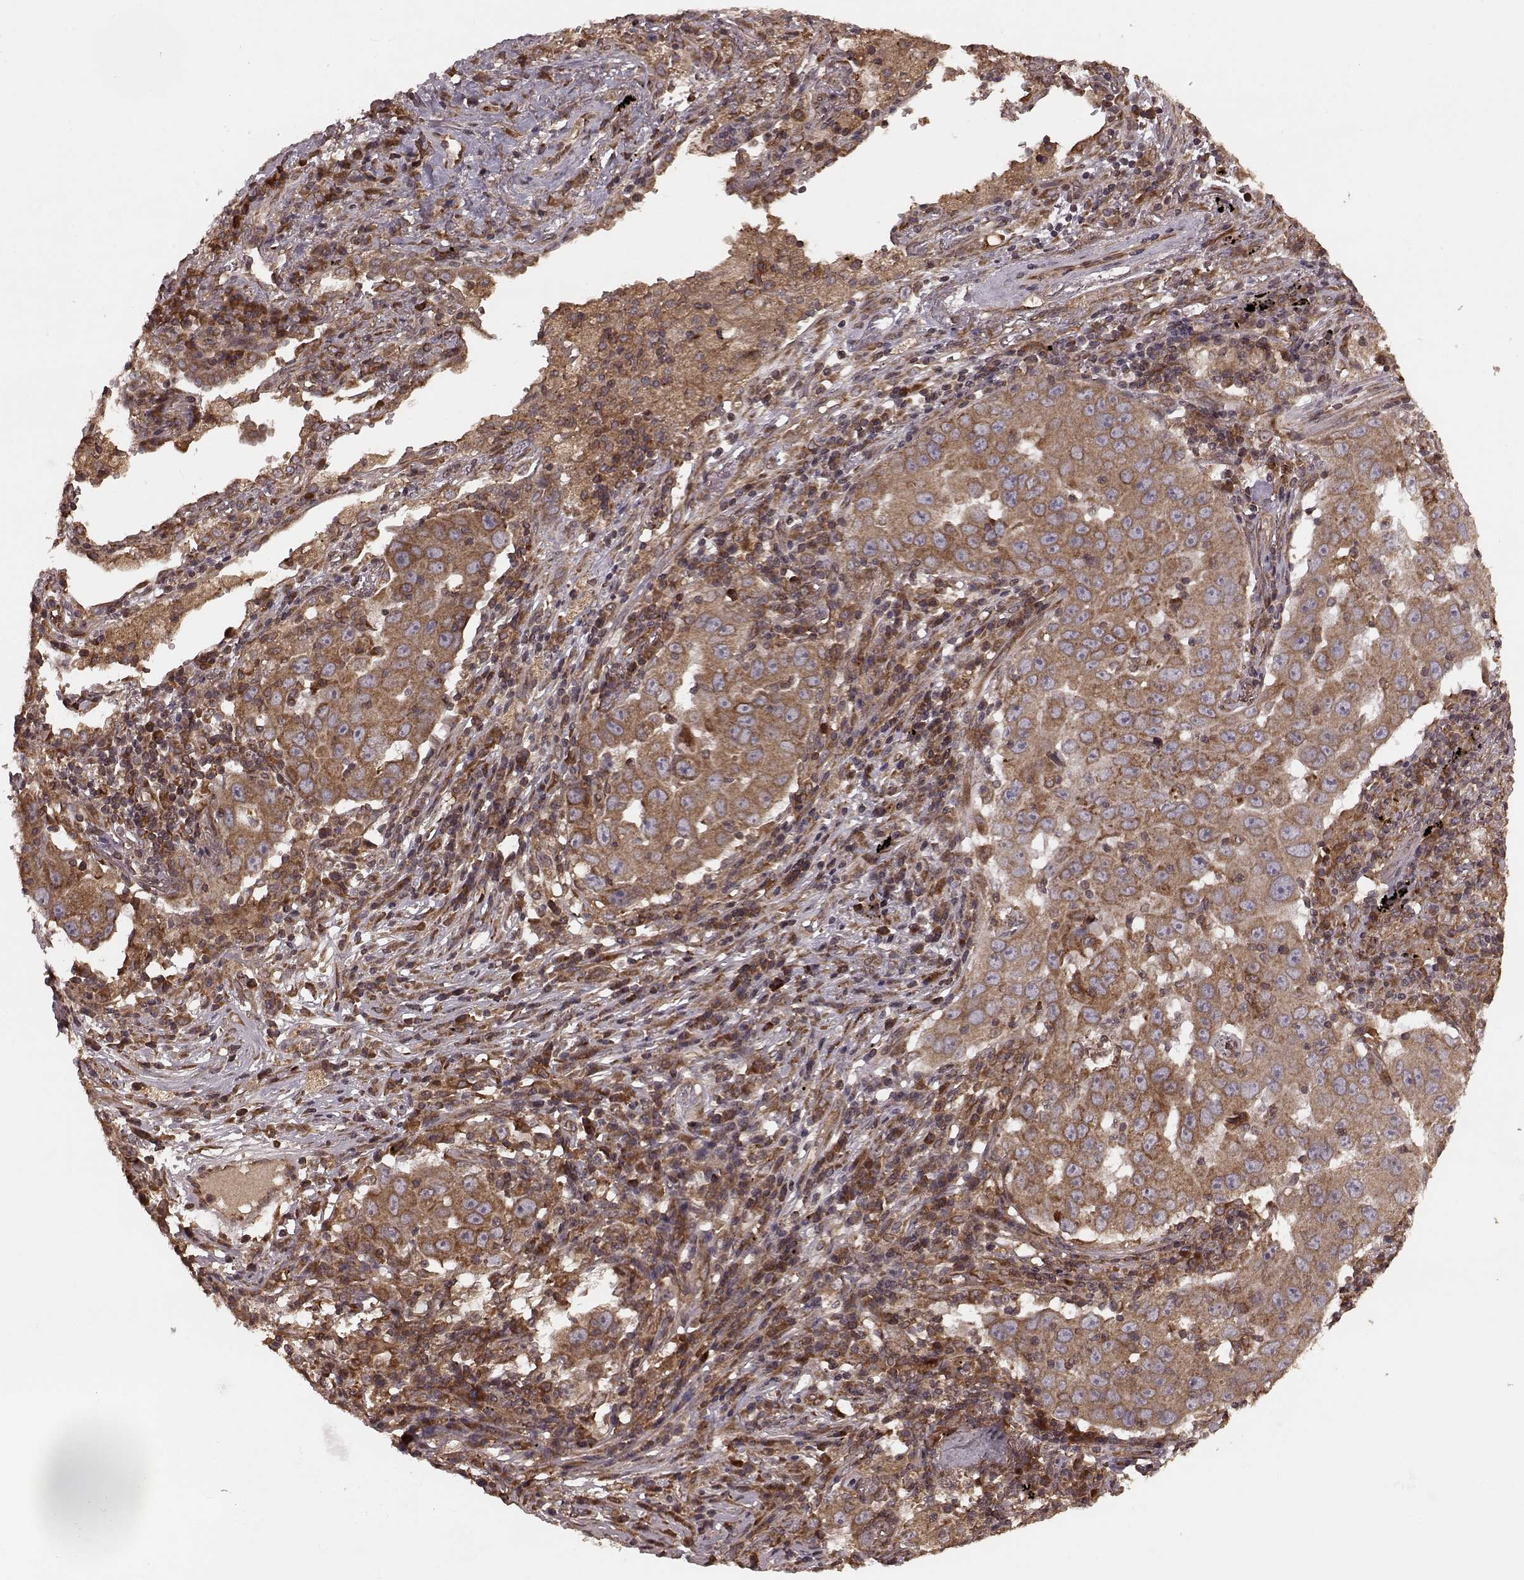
{"staining": {"intensity": "moderate", "quantity": ">75%", "location": "cytoplasmic/membranous"}, "tissue": "lung cancer", "cell_type": "Tumor cells", "image_type": "cancer", "snomed": [{"axis": "morphology", "description": "Adenocarcinoma, NOS"}, {"axis": "topography", "description": "Lung"}], "caption": "Protein staining of lung cancer (adenocarcinoma) tissue shows moderate cytoplasmic/membranous staining in approximately >75% of tumor cells. The staining is performed using DAB brown chromogen to label protein expression. The nuclei are counter-stained blue using hematoxylin.", "gene": "AGPAT1", "patient": {"sex": "male", "age": 73}}